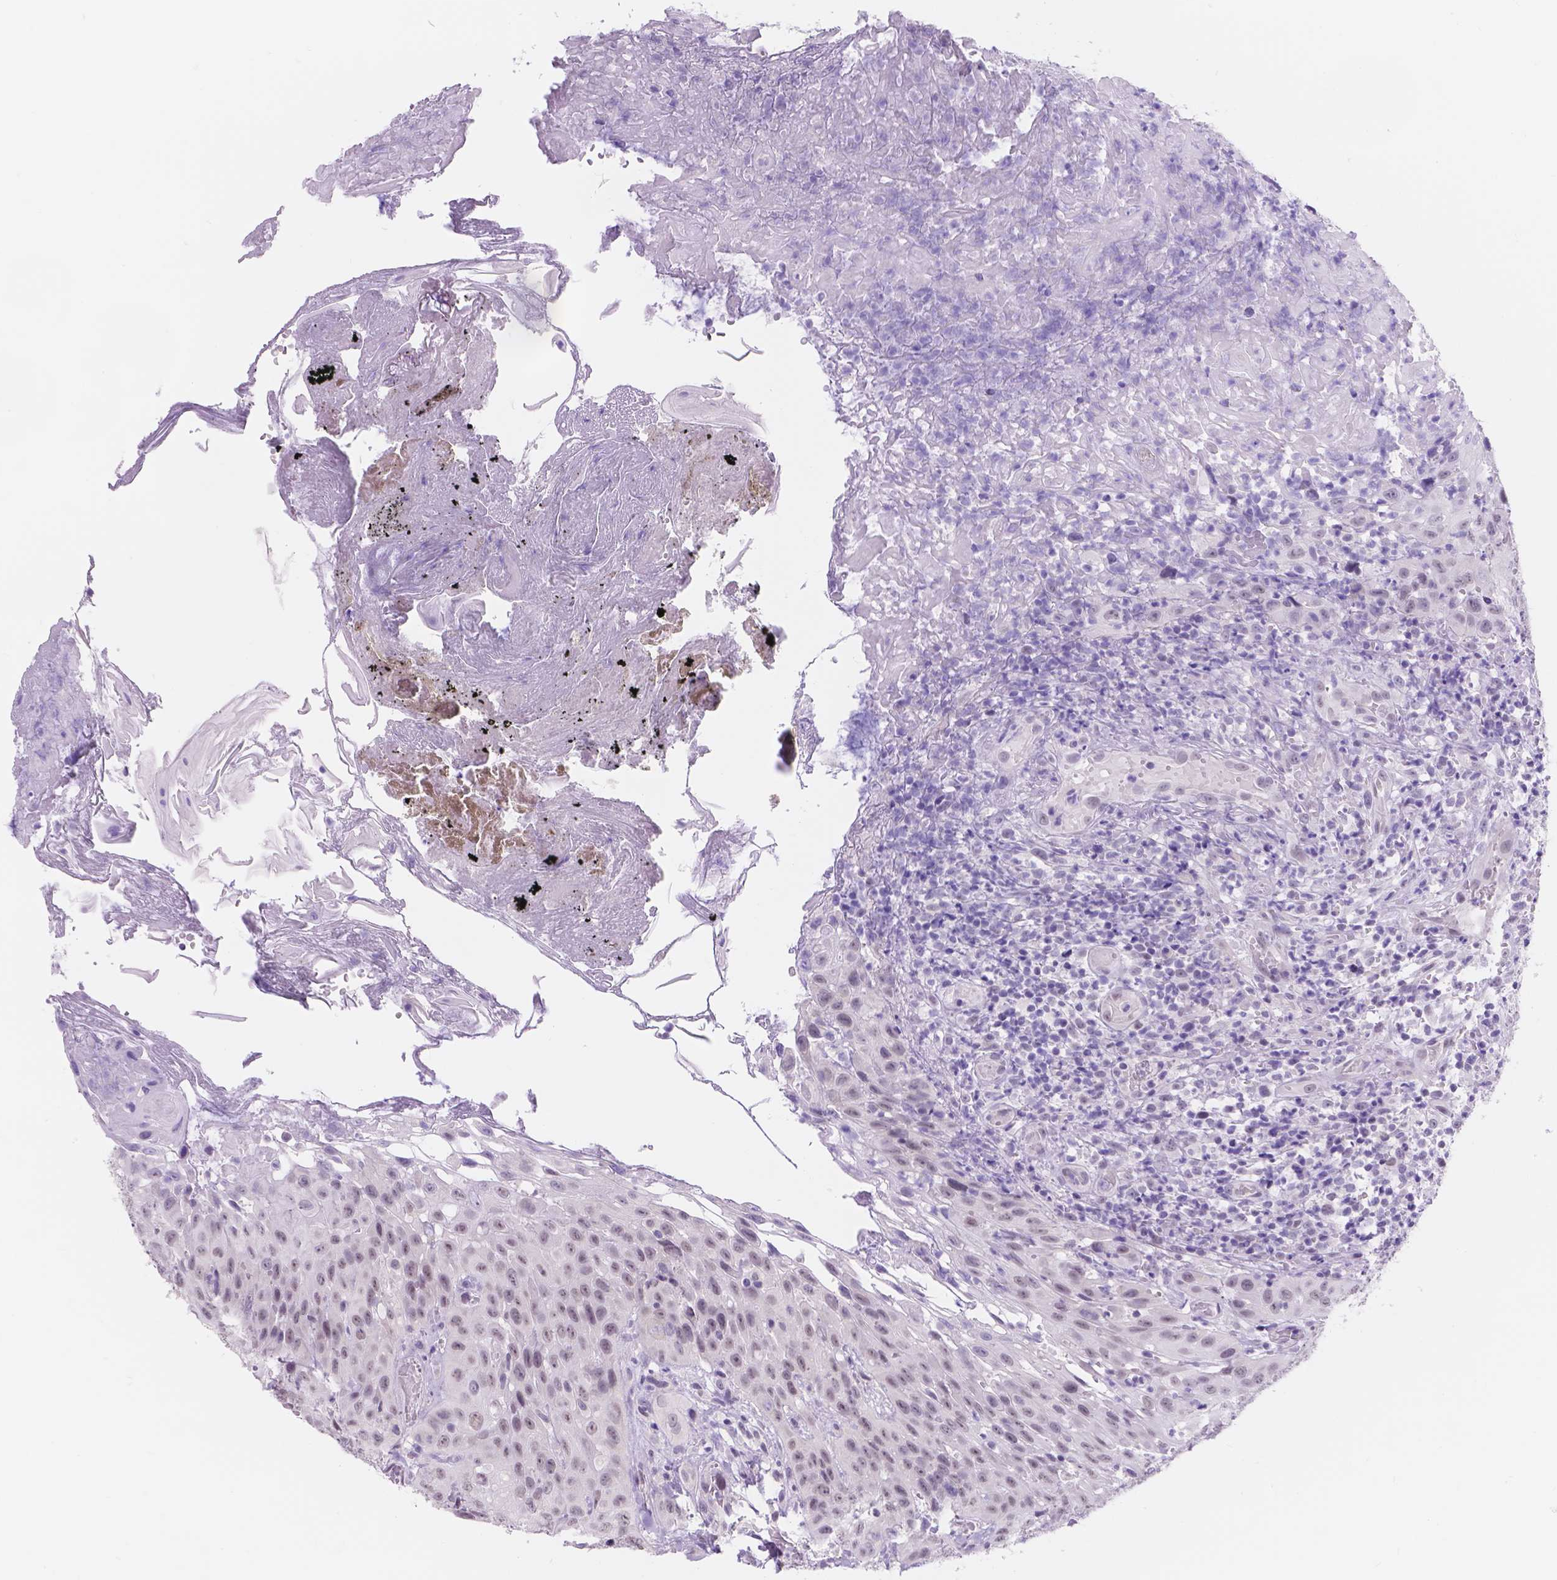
{"staining": {"intensity": "weak", "quantity": ">75%", "location": "nuclear"}, "tissue": "head and neck cancer", "cell_type": "Tumor cells", "image_type": "cancer", "snomed": [{"axis": "morphology", "description": "Normal tissue, NOS"}, {"axis": "morphology", "description": "Squamous cell carcinoma, NOS"}, {"axis": "topography", "description": "Oral tissue"}, {"axis": "topography", "description": "Tounge, NOS"}, {"axis": "topography", "description": "Head-Neck"}], "caption": "High-power microscopy captured an immunohistochemistry (IHC) photomicrograph of head and neck cancer, revealing weak nuclear staining in approximately >75% of tumor cells.", "gene": "DCC", "patient": {"sex": "male", "age": 62}}